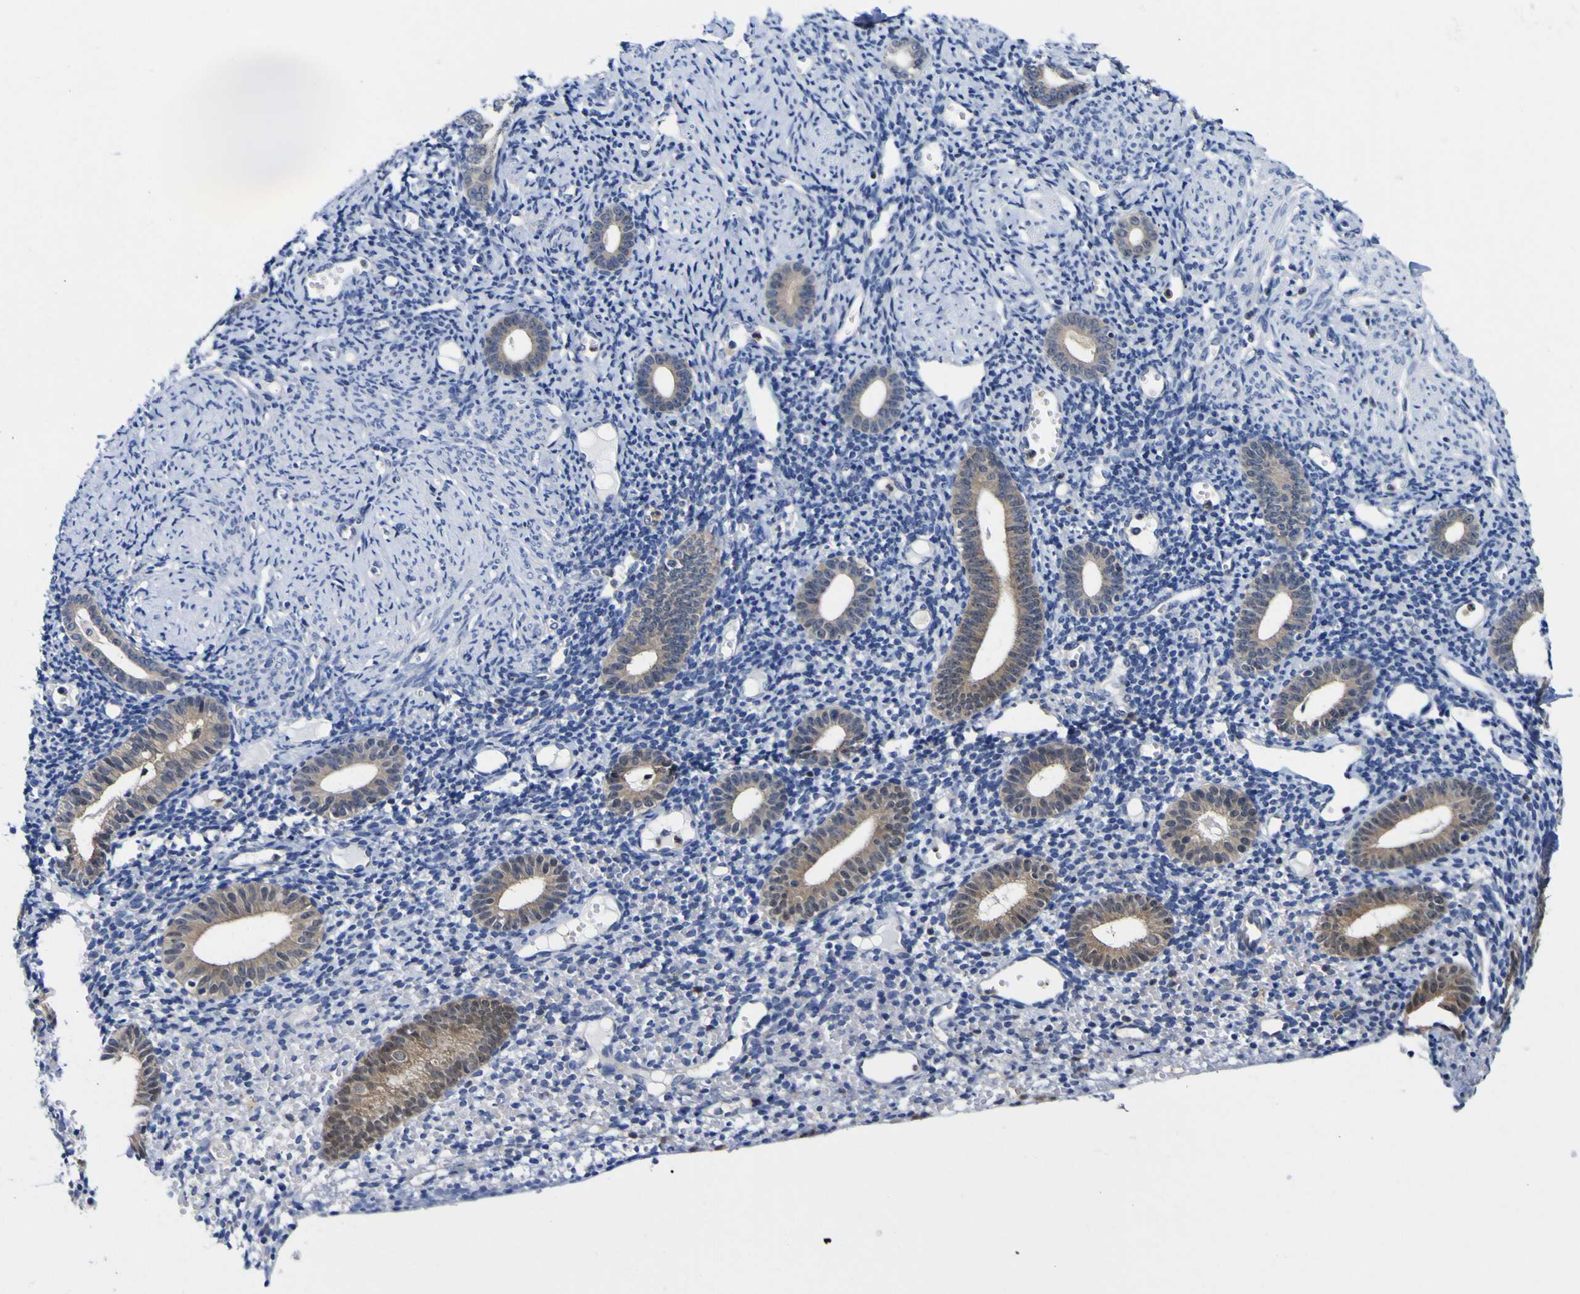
{"staining": {"intensity": "negative", "quantity": "none", "location": "none"}, "tissue": "endometrium", "cell_type": "Cells in endometrial stroma", "image_type": "normal", "snomed": [{"axis": "morphology", "description": "Normal tissue, NOS"}, {"axis": "topography", "description": "Endometrium"}], "caption": "The image exhibits no significant staining in cells in endometrial stroma of endometrium.", "gene": "CASP6", "patient": {"sex": "female", "age": 50}}